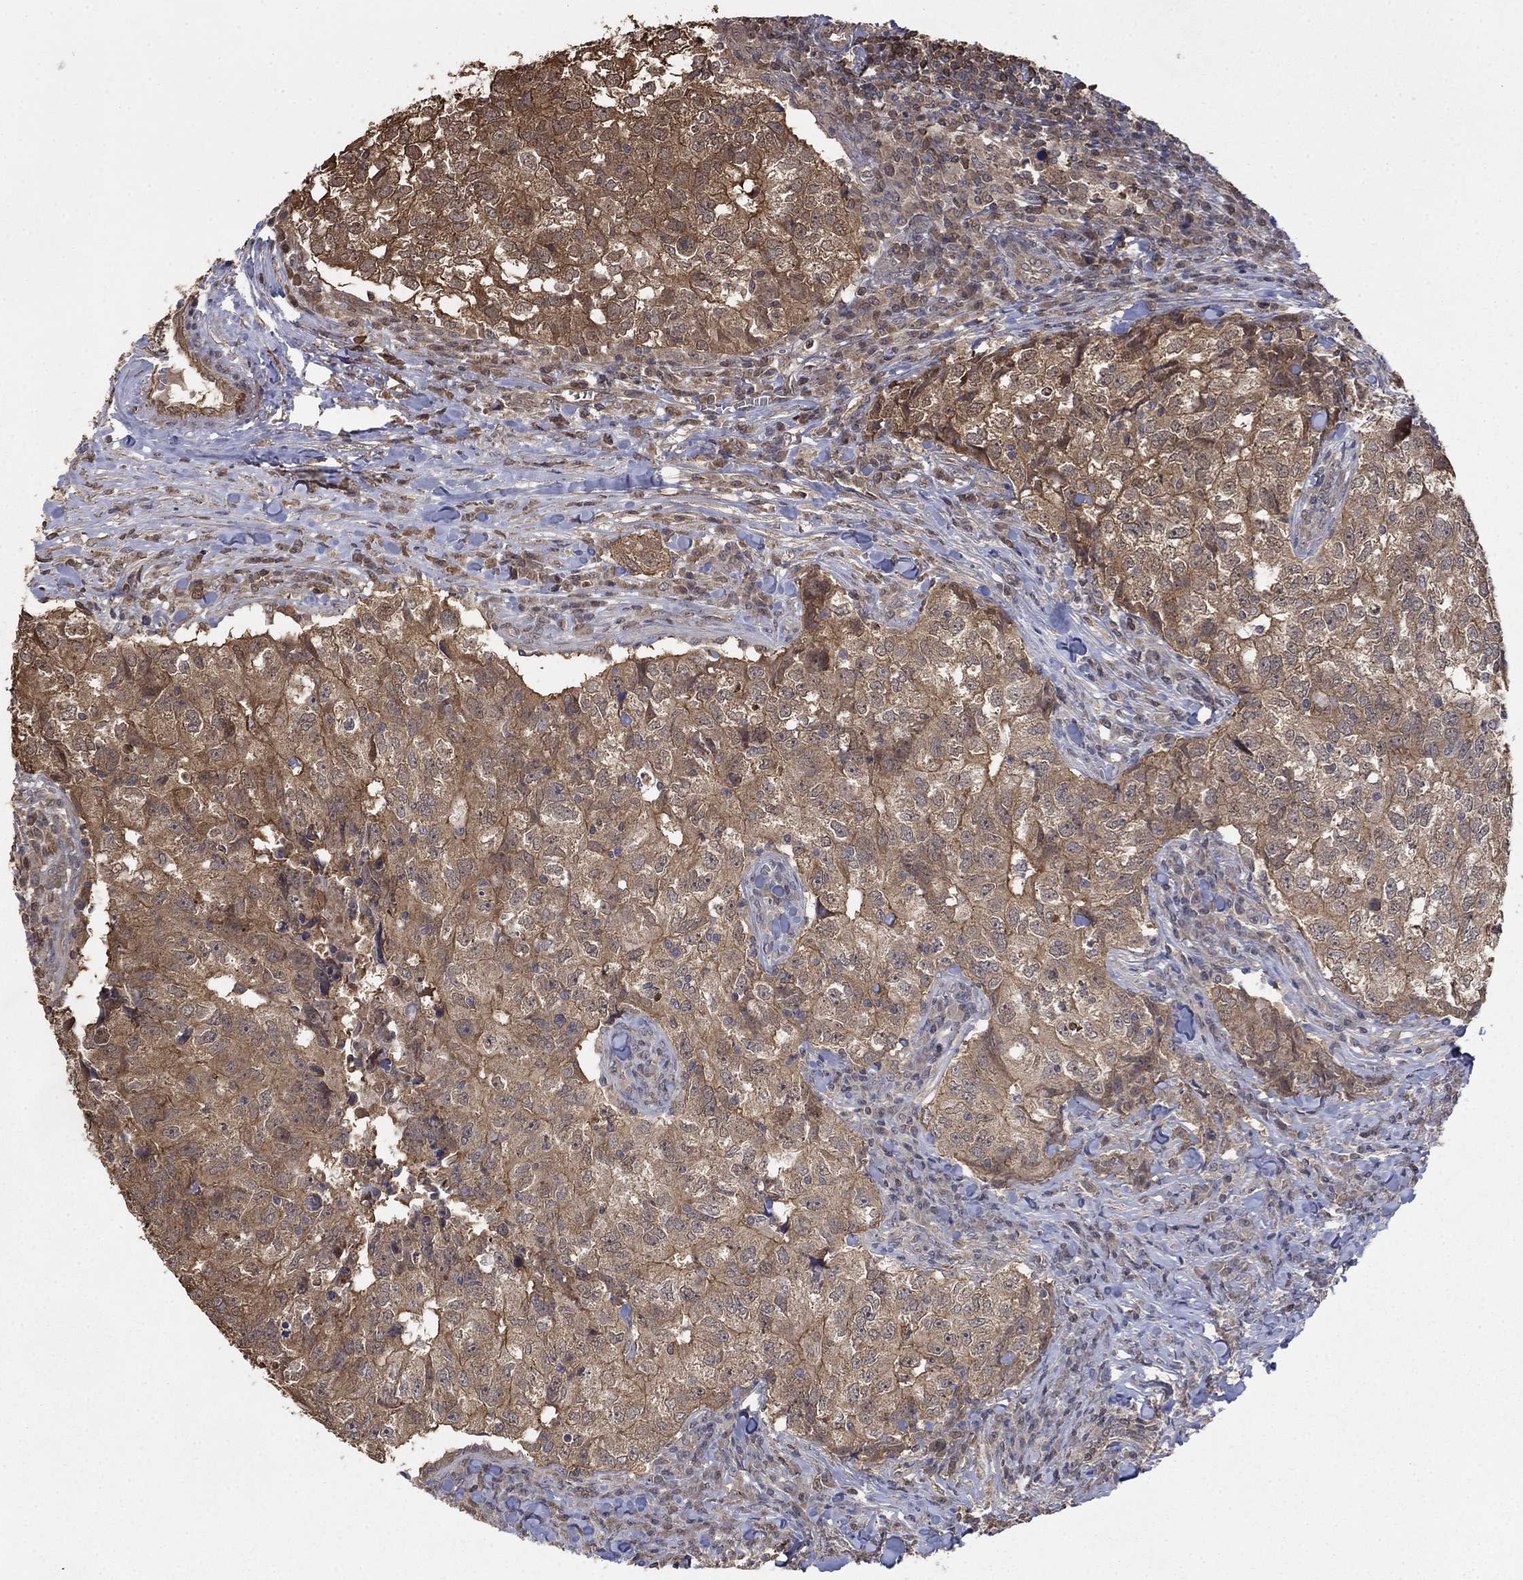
{"staining": {"intensity": "moderate", "quantity": "25%-75%", "location": "cytoplasmic/membranous"}, "tissue": "breast cancer", "cell_type": "Tumor cells", "image_type": "cancer", "snomed": [{"axis": "morphology", "description": "Duct carcinoma"}, {"axis": "topography", "description": "Breast"}], "caption": "A brown stain shows moderate cytoplasmic/membranous expression of a protein in intraductal carcinoma (breast) tumor cells. The staining was performed using DAB (3,3'-diaminobenzidine), with brown indicating positive protein expression. Nuclei are stained blue with hematoxylin.", "gene": "RNF114", "patient": {"sex": "female", "age": 30}}